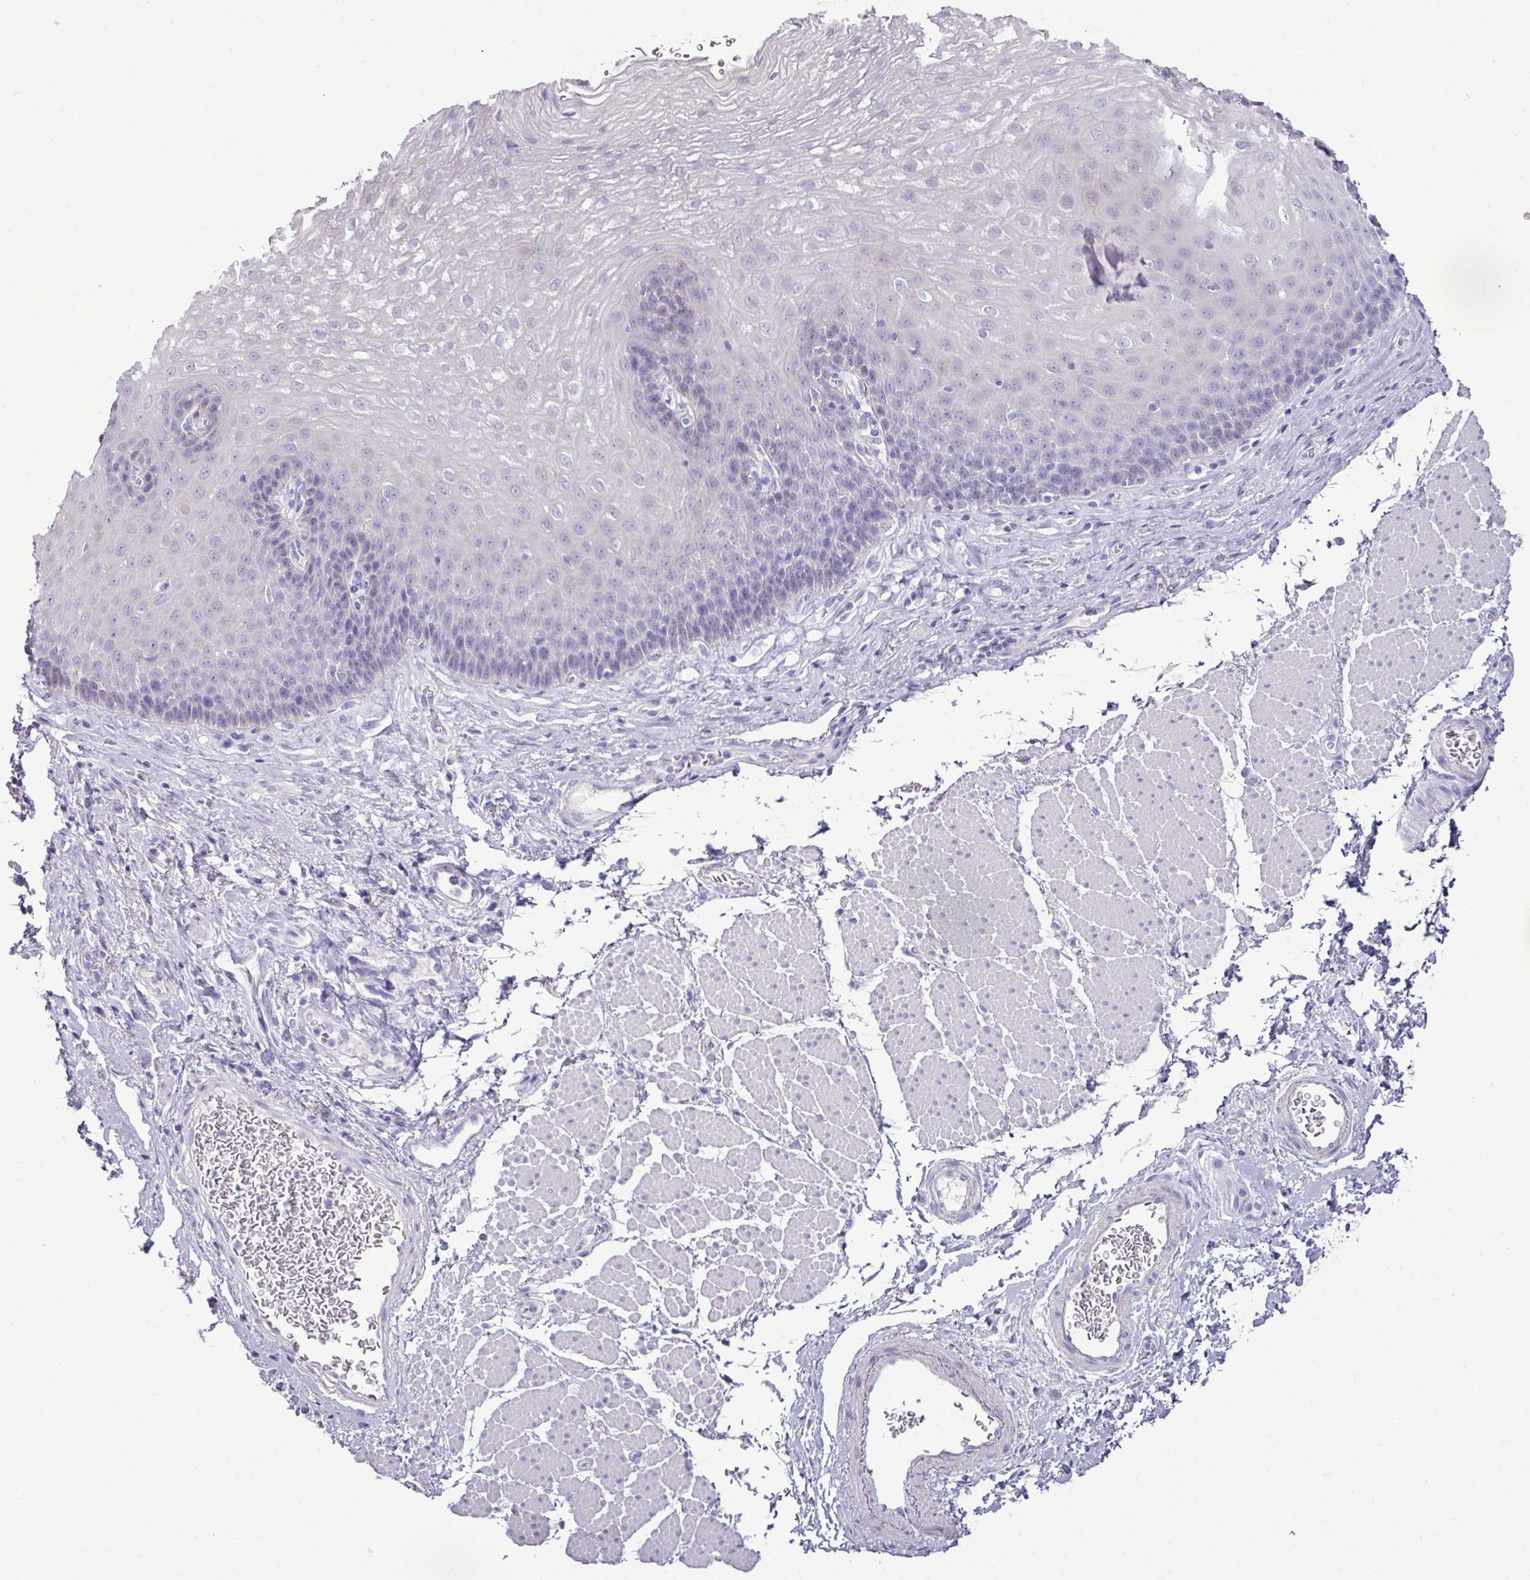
{"staining": {"intensity": "negative", "quantity": "none", "location": "none"}, "tissue": "esophagus", "cell_type": "Squamous epithelial cells", "image_type": "normal", "snomed": [{"axis": "morphology", "description": "Normal tissue, NOS"}, {"axis": "topography", "description": "Esophagus"}], "caption": "Immunohistochemical staining of benign esophagus reveals no significant expression in squamous epithelial cells.", "gene": "GSTA1", "patient": {"sex": "female", "age": 66}}